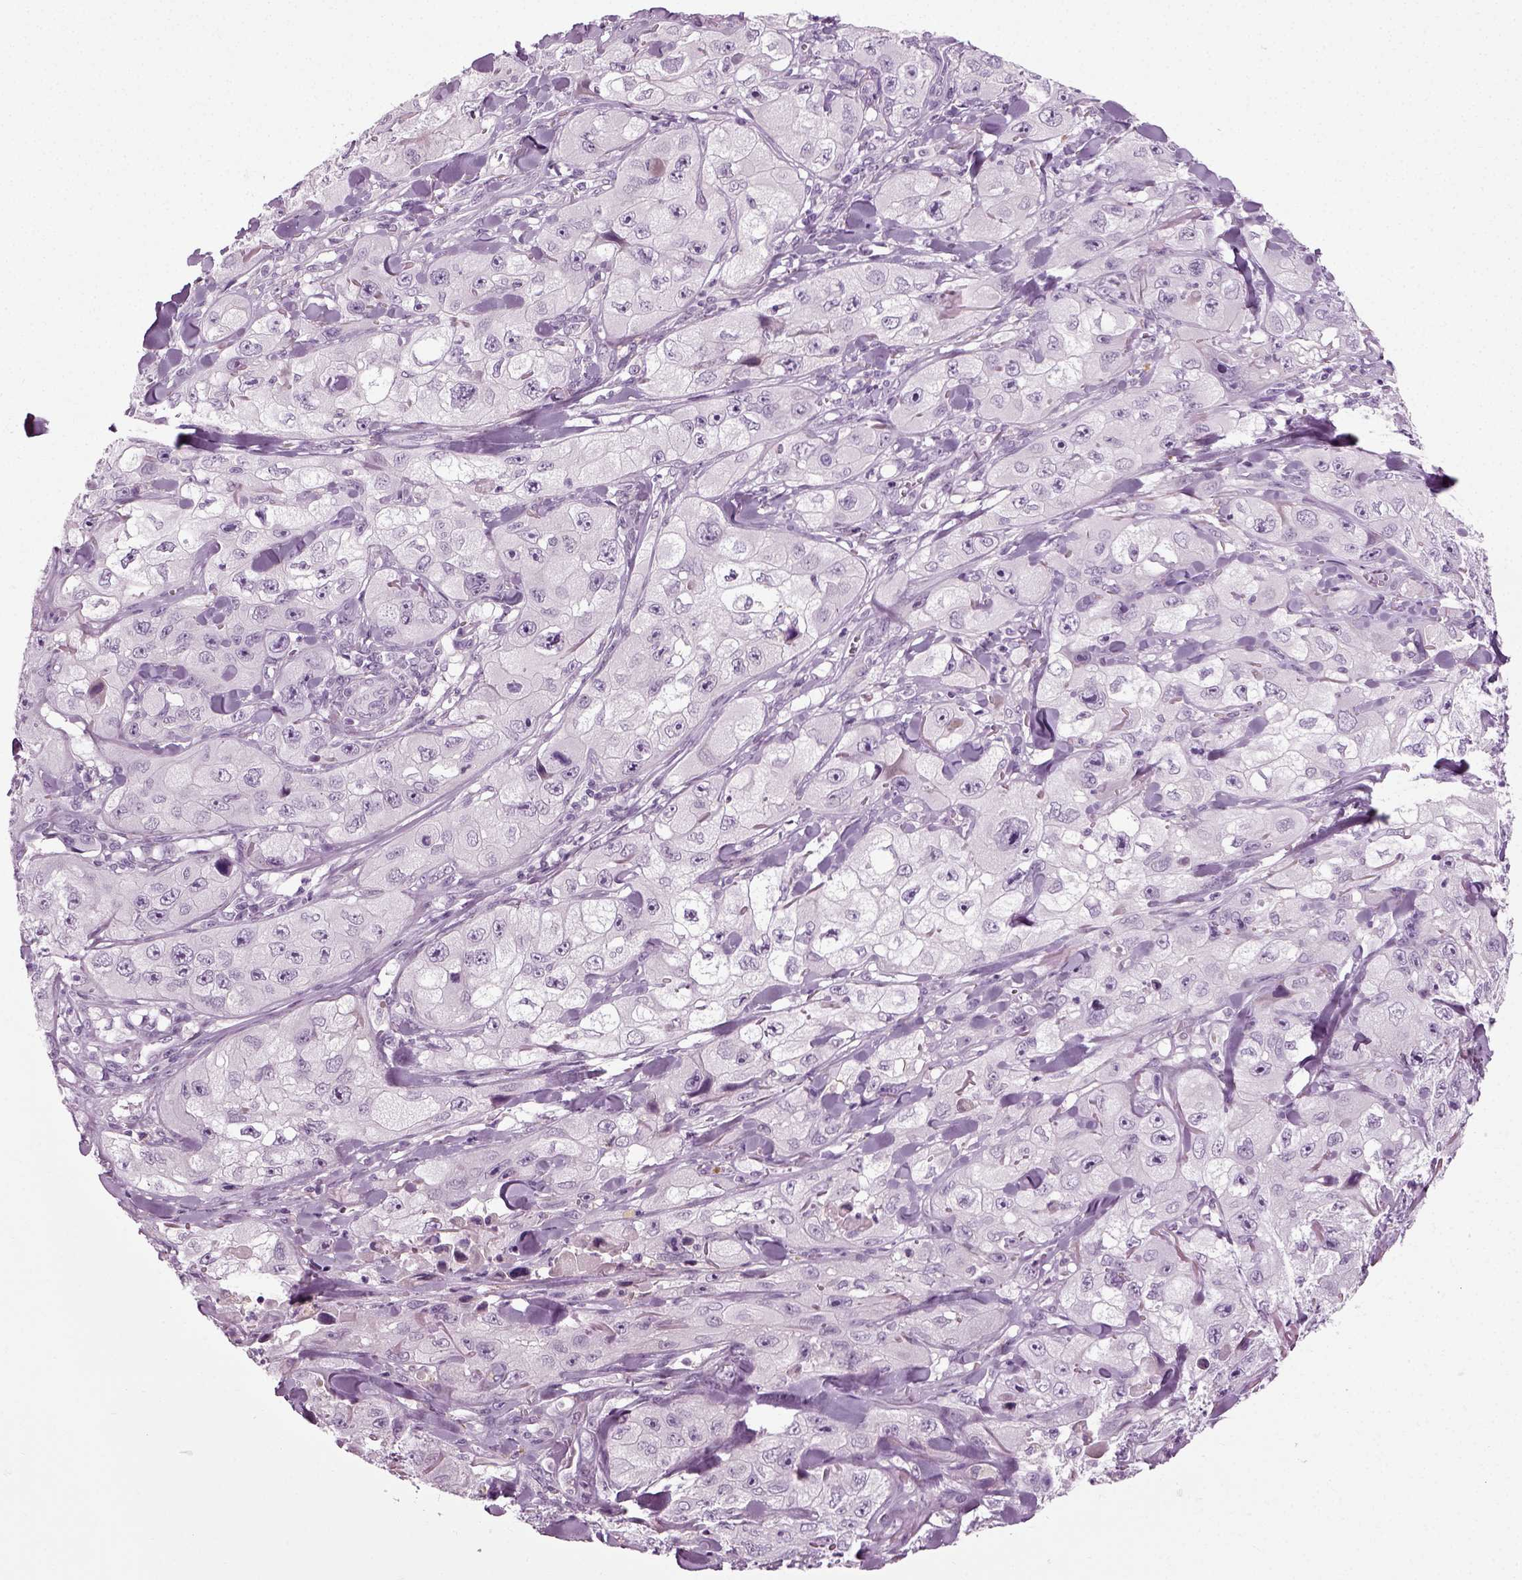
{"staining": {"intensity": "negative", "quantity": "none", "location": "none"}, "tissue": "skin cancer", "cell_type": "Tumor cells", "image_type": "cancer", "snomed": [{"axis": "morphology", "description": "Squamous cell carcinoma, NOS"}, {"axis": "topography", "description": "Skin"}, {"axis": "topography", "description": "Subcutis"}], "caption": "DAB immunohistochemical staining of human skin cancer demonstrates no significant staining in tumor cells.", "gene": "SCG5", "patient": {"sex": "male", "age": 73}}